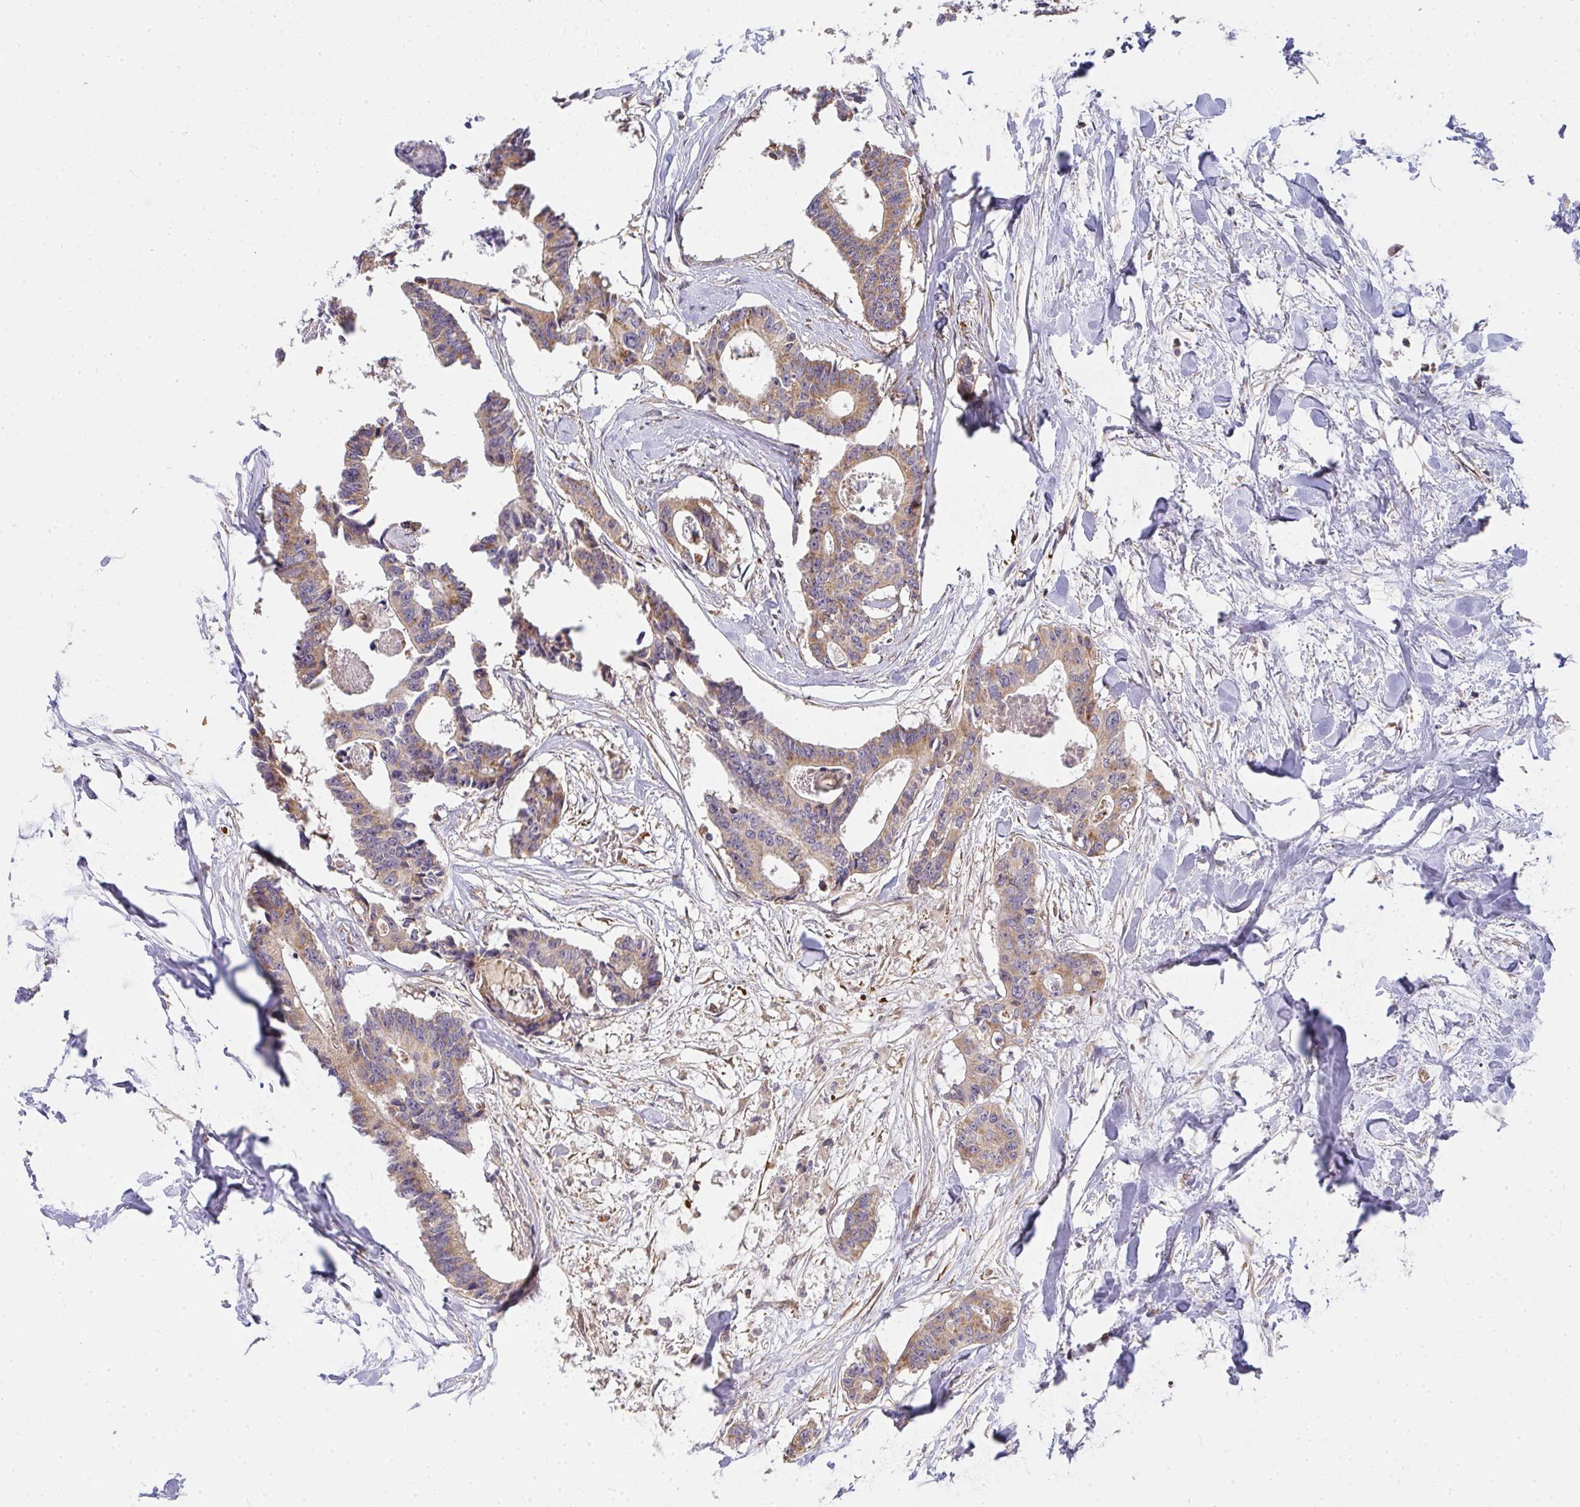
{"staining": {"intensity": "moderate", "quantity": ">75%", "location": "cytoplasmic/membranous"}, "tissue": "colorectal cancer", "cell_type": "Tumor cells", "image_type": "cancer", "snomed": [{"axis": "morphology", "description": "Adenocarcinoma, NOS"}, {"axis": "topography", "description": "Rectum"}], "caption": "The micrograph exhibits a brown stain indicating the presence of a protein in the cytoplasmic/membranous of tumor cells in colorectal adenocarcinoma.", "gene": "B4GALT6", "patient": {"sex": "male", "age": 57}}